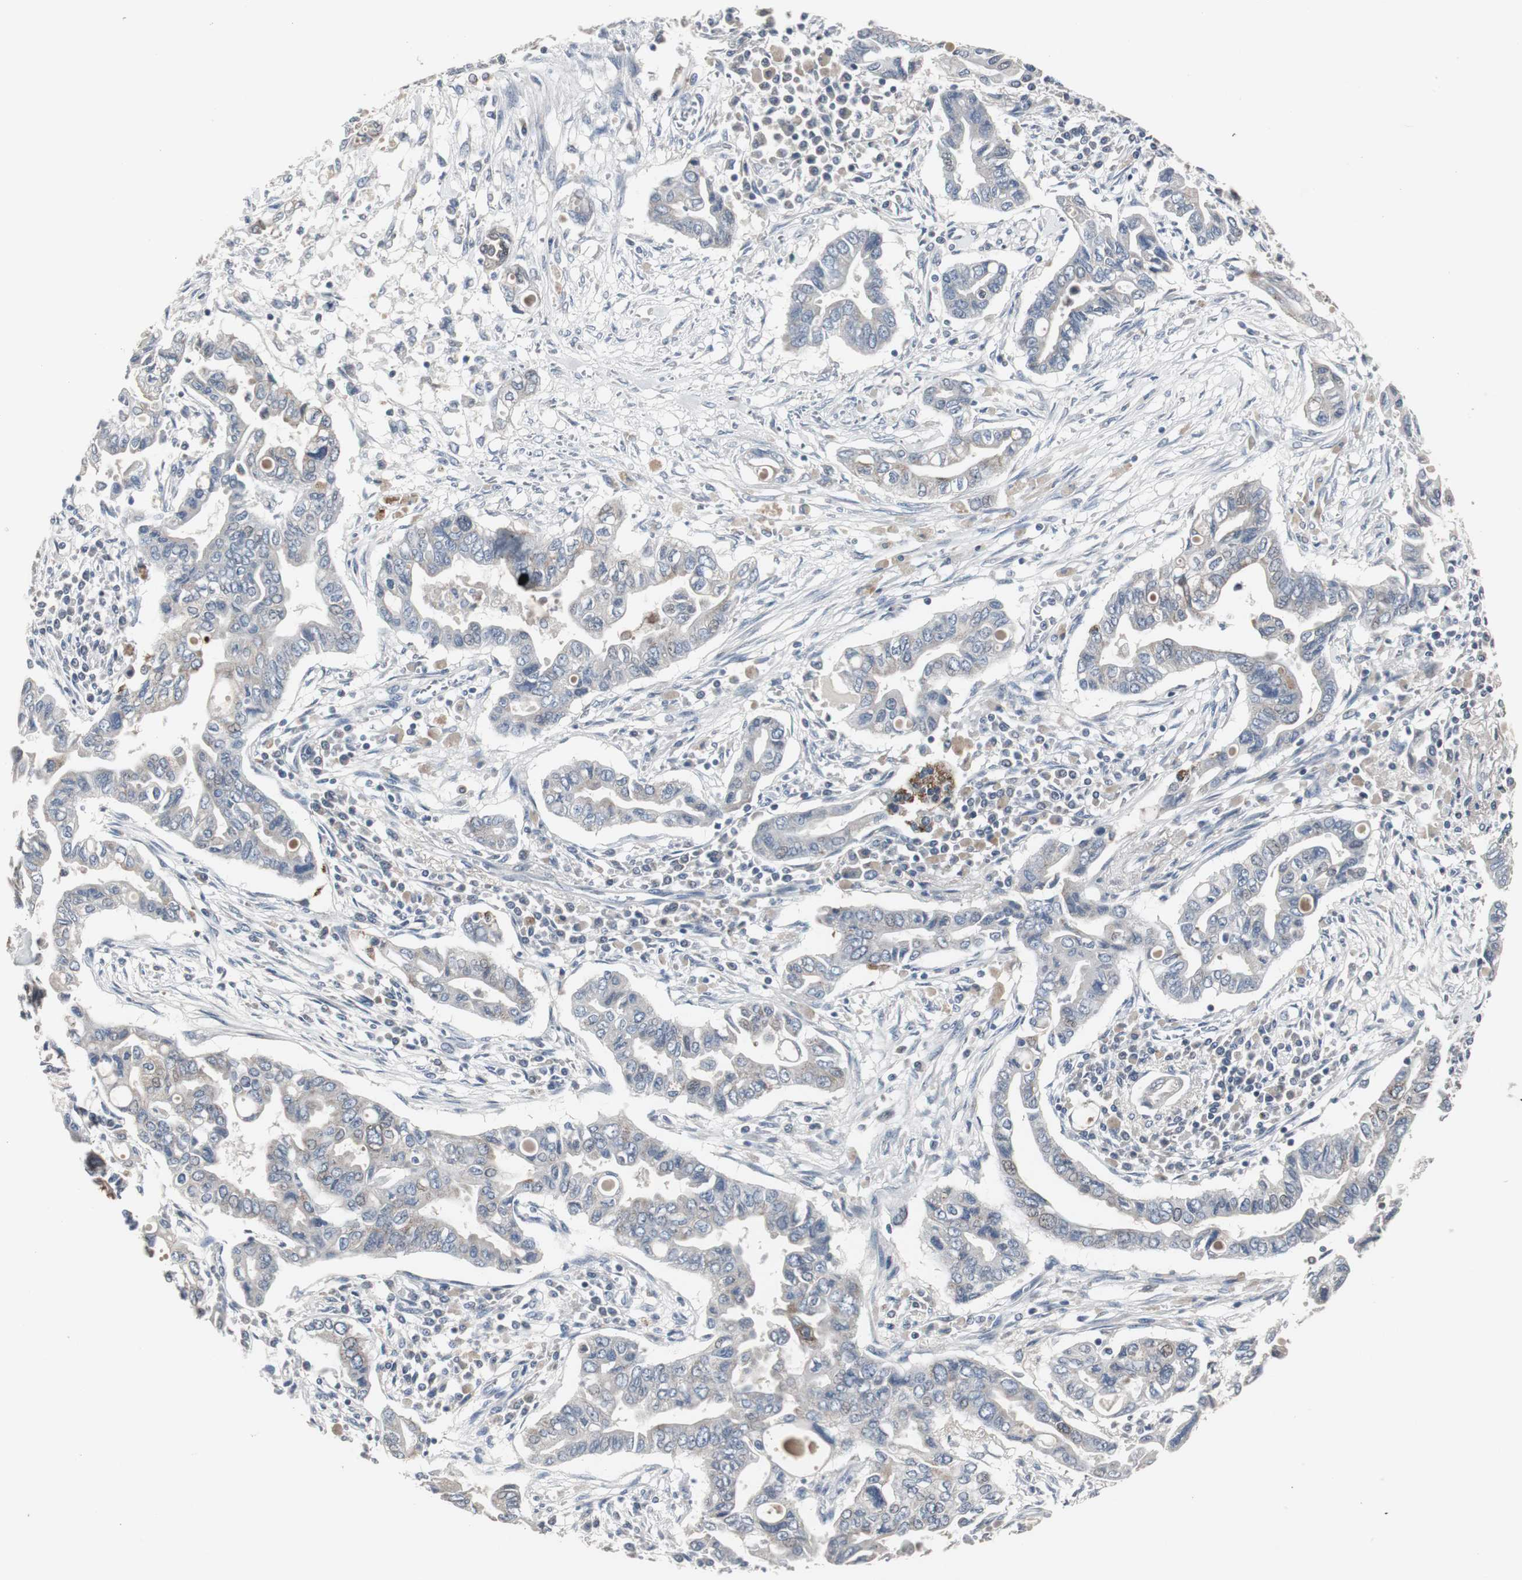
{"staining": {"intensity": "weak", "quantity": "25%-75%", "location": "cytoplasmic/membranous"}, "tissue": "pancreatic cancer", "cell_type": "Tumor cells", "image_type": "cancer", "snomed": [{"axis": "morphology", "description": "Adenocarcinoma, NOS"}, {"axis": "topography", "description": "Pancreas"}], "caption": "The micrograph reveals immunohistochemical staining of pancreatic adenocarcinoma. There is weak cytoplasmic/membranous expression is identified in about 25%-75% of tumor cells.", "gene": "ACAA1", "patient": {"sex": "female", "age": 57}}